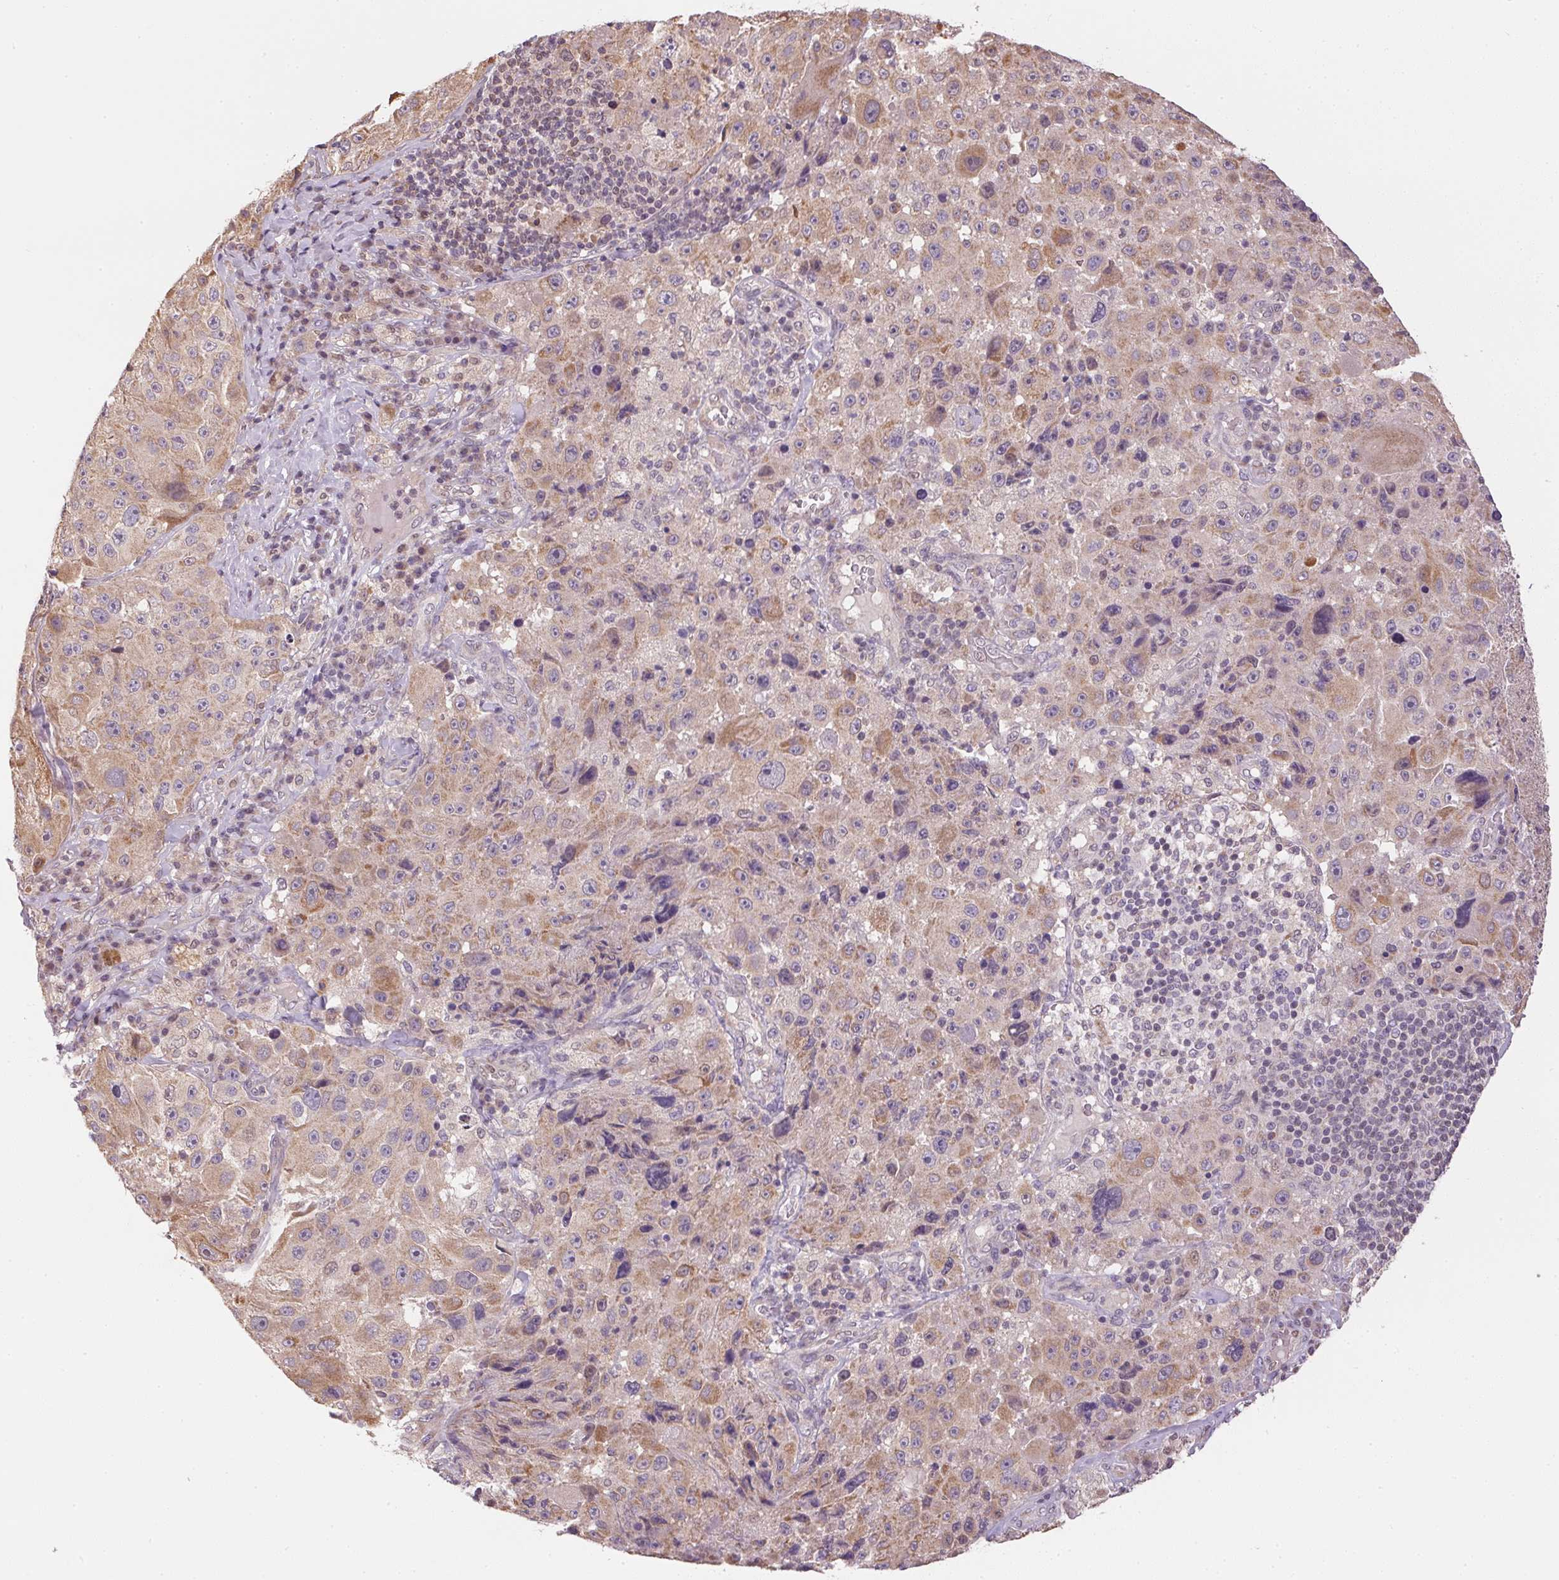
{"staining": {"intensity": "weak", "quantity": ">75%", "location": "cytoplasmic/membranous"}, "tissue": "melanoma", "cell_type": "Tumor cells", "image_type": "cancer", "snomed": [{"axis": "morphology", "description": "Malignant melanoma, Metastatic site"}, {"axis": "topography", "description": "Lymph node"}], "caption": "Tumor cells display weak cytoplasmic/membranous positivity in approximately >75% of cells in melanoma.", "gene": "SC5D", "patient": {"sex": "male", "age": 62}}